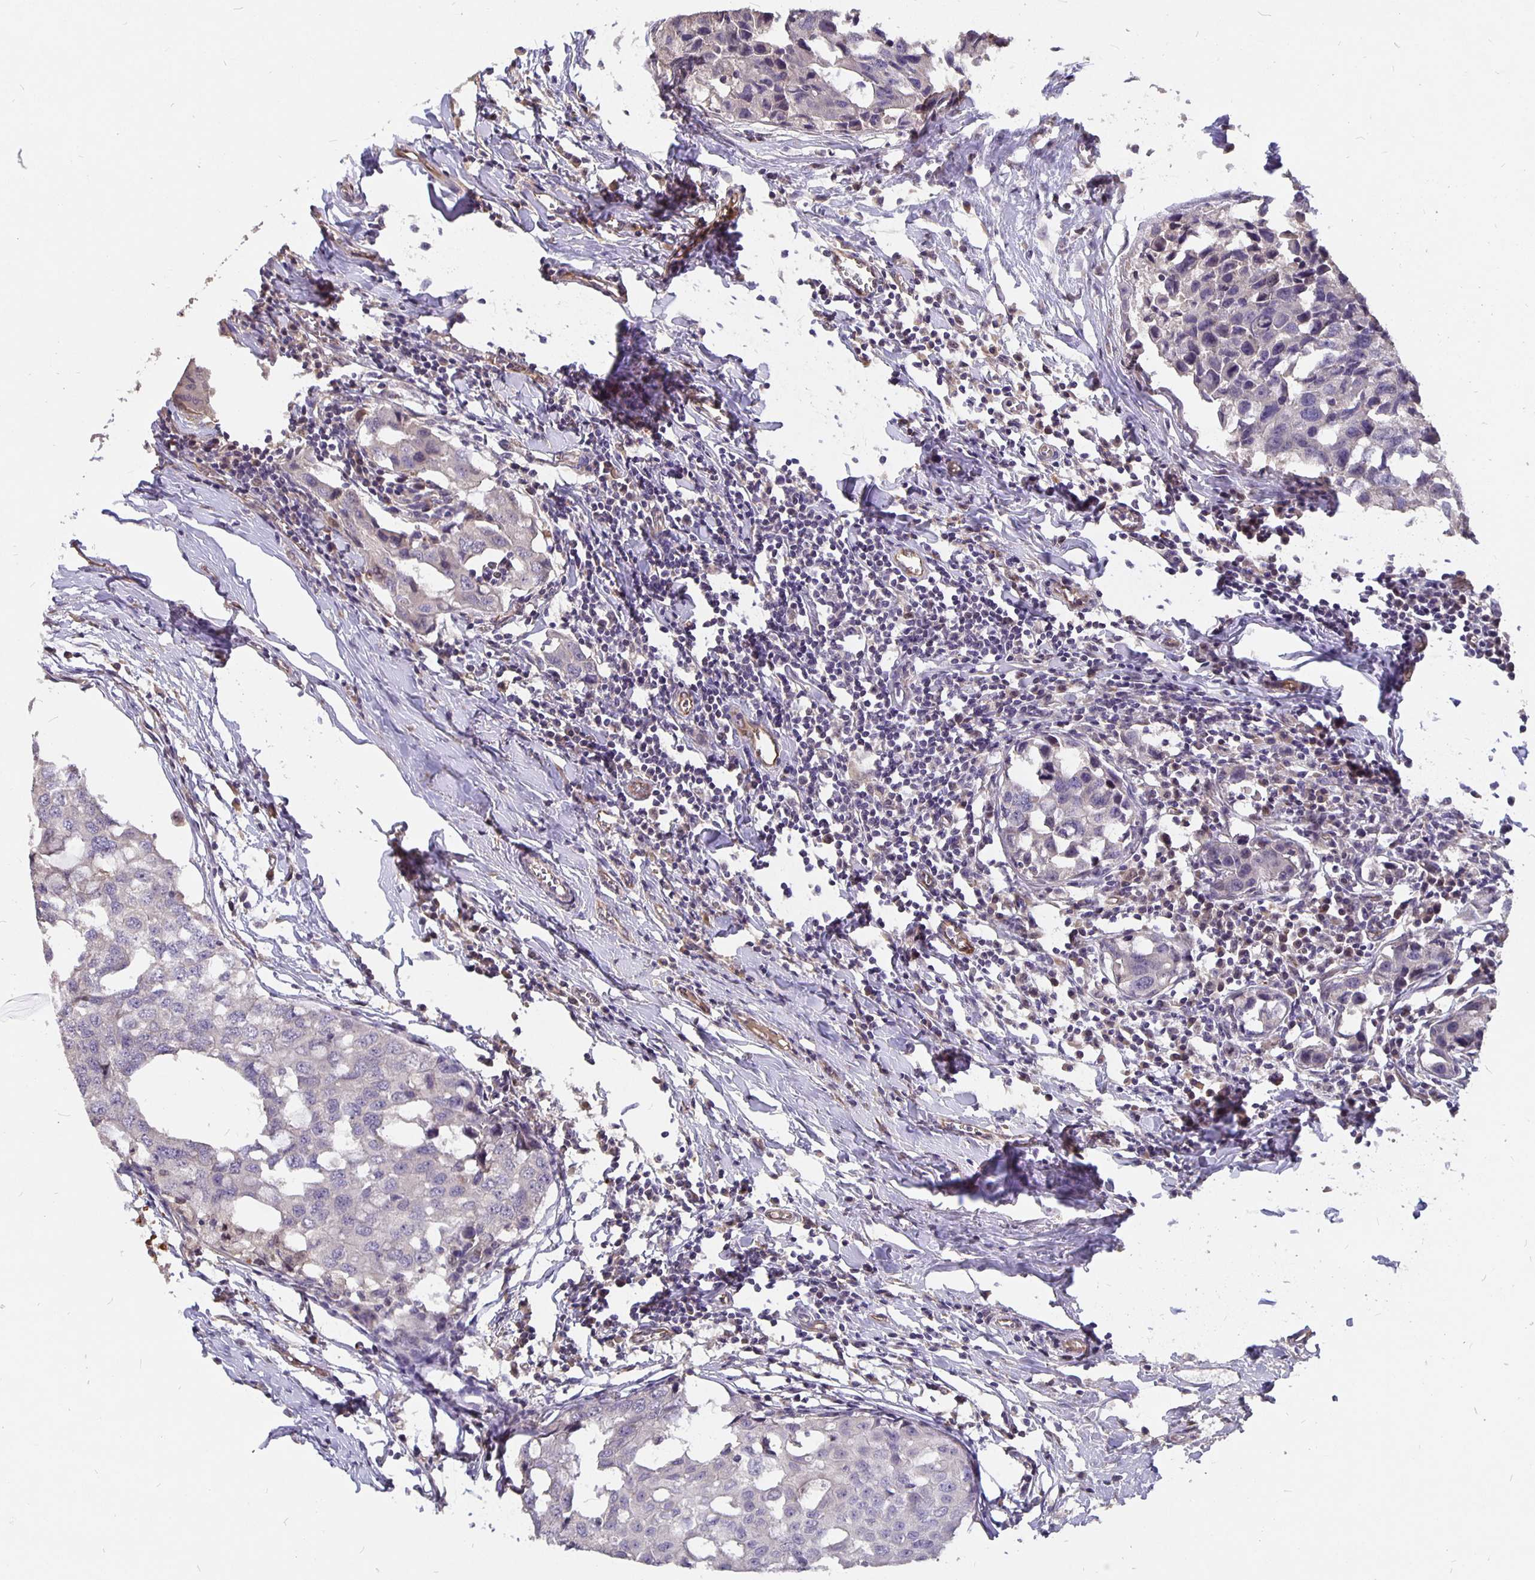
{"staining": {"intensity": "negative", "quantity": "none", "location": "none"}, "tissue": "breast cancer", "cell_type": "Tumor cells", "image_type": "cancer", "snomed": [{"axis": "morphology", "description": "Duct carcinoma"}, {"axis": "topography", "description": "Breast"}], "caption": "Tumor cells show no significant protein expression in intraductal carcinoma (breast).", "gene": "NOG", "patient": {"sex": "female", "age": 27}}